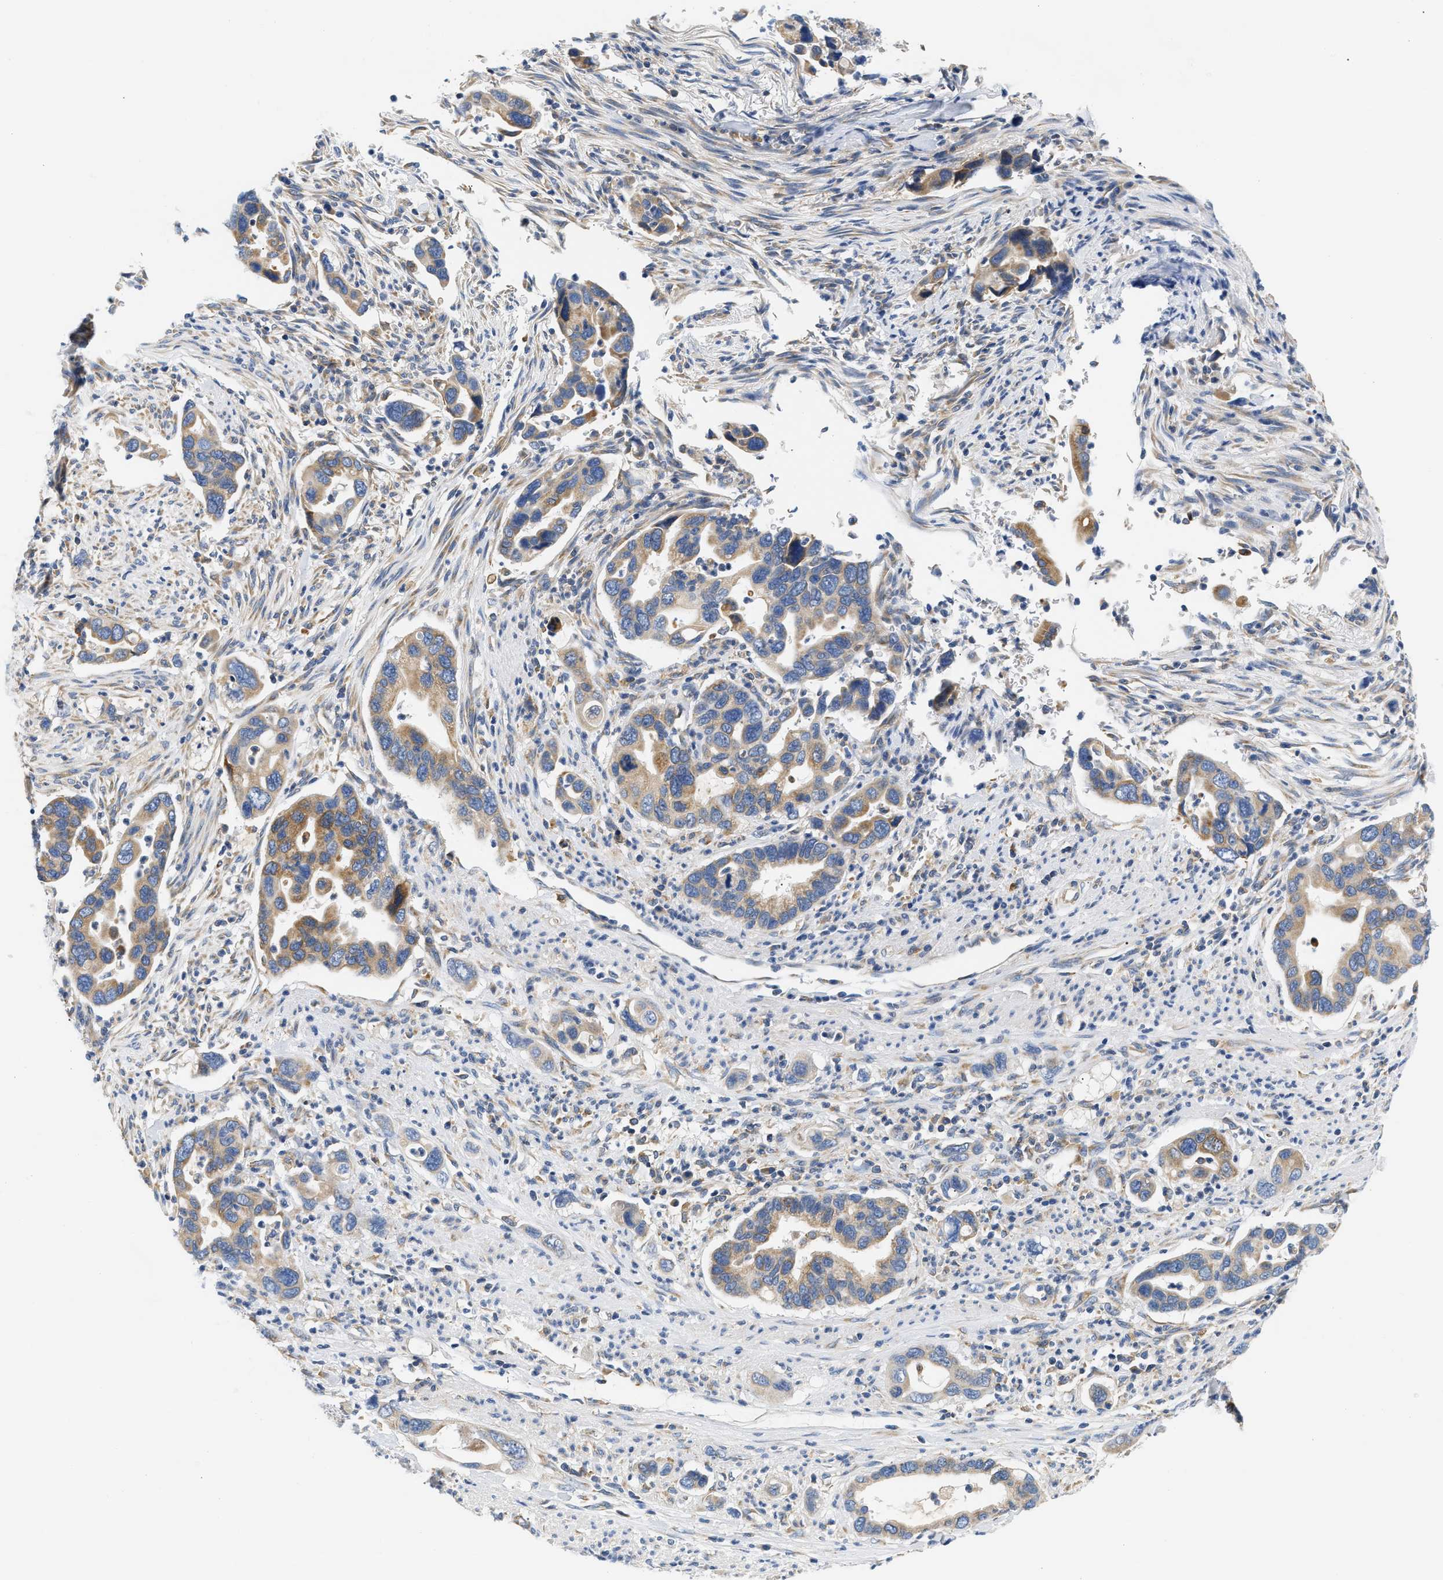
{"staining": {"intensity": "moderate", "quantity": ">75%", "location": "cytoplasmic/membranous"}, "tissue": "pancreatic cancer", "cell_type": "Tumor cells", "image_type": "cancer", "snomed": [{"axis": "morphology", "description": "Adenocarcinoma, NOS"}, {"axis": "topography", "description": "Pancreas"}], "caption": "Human adenocarcinoma (pancreatic) stained with a protein marker exhibits moderate staining in tumor cells.", "gene": "HDHD3", "patient": {"sex": "female", "age": 70}}